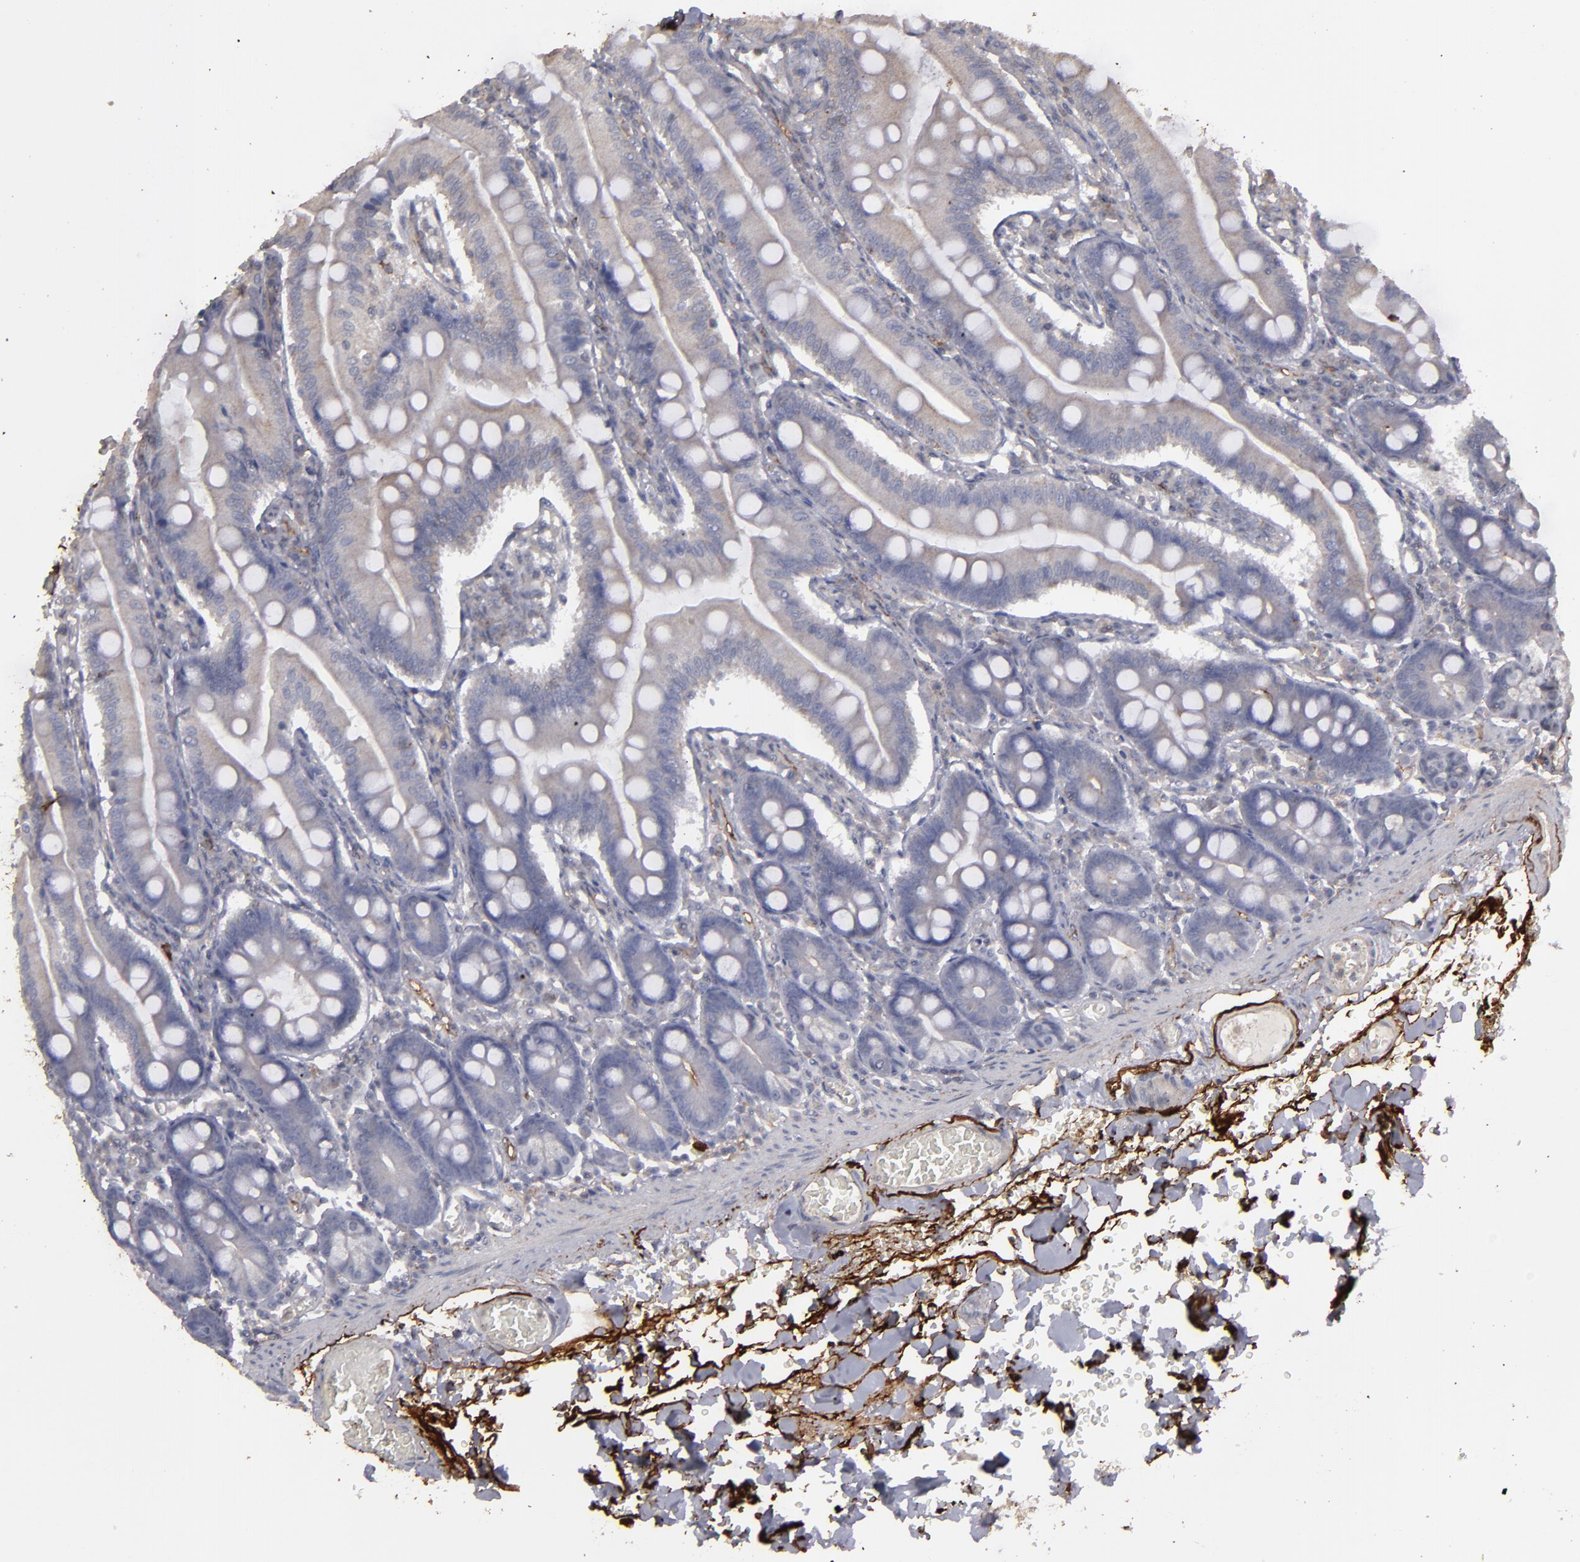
{"staining": {"intensity": "weak", "quantity": "25%-75%", "location": "cytoplasmic/membranous"}, "tissue": "small intestine", "cell_type": "Glandular cells", "image_type": "normal", "snomed": [{"axis": "morphology", "description": "Normal tissue, NOS"}, {"axis": "topography", "description": "Small intestine"}], "caption": "Brown immunohistochemical staining in unremarkable human small intestine reveals weak cytoplasmic/membranous staining in about 25%-75% of glandular cells.", "gene": "CD55", "patient": {"sex": "male", "age": 71}}